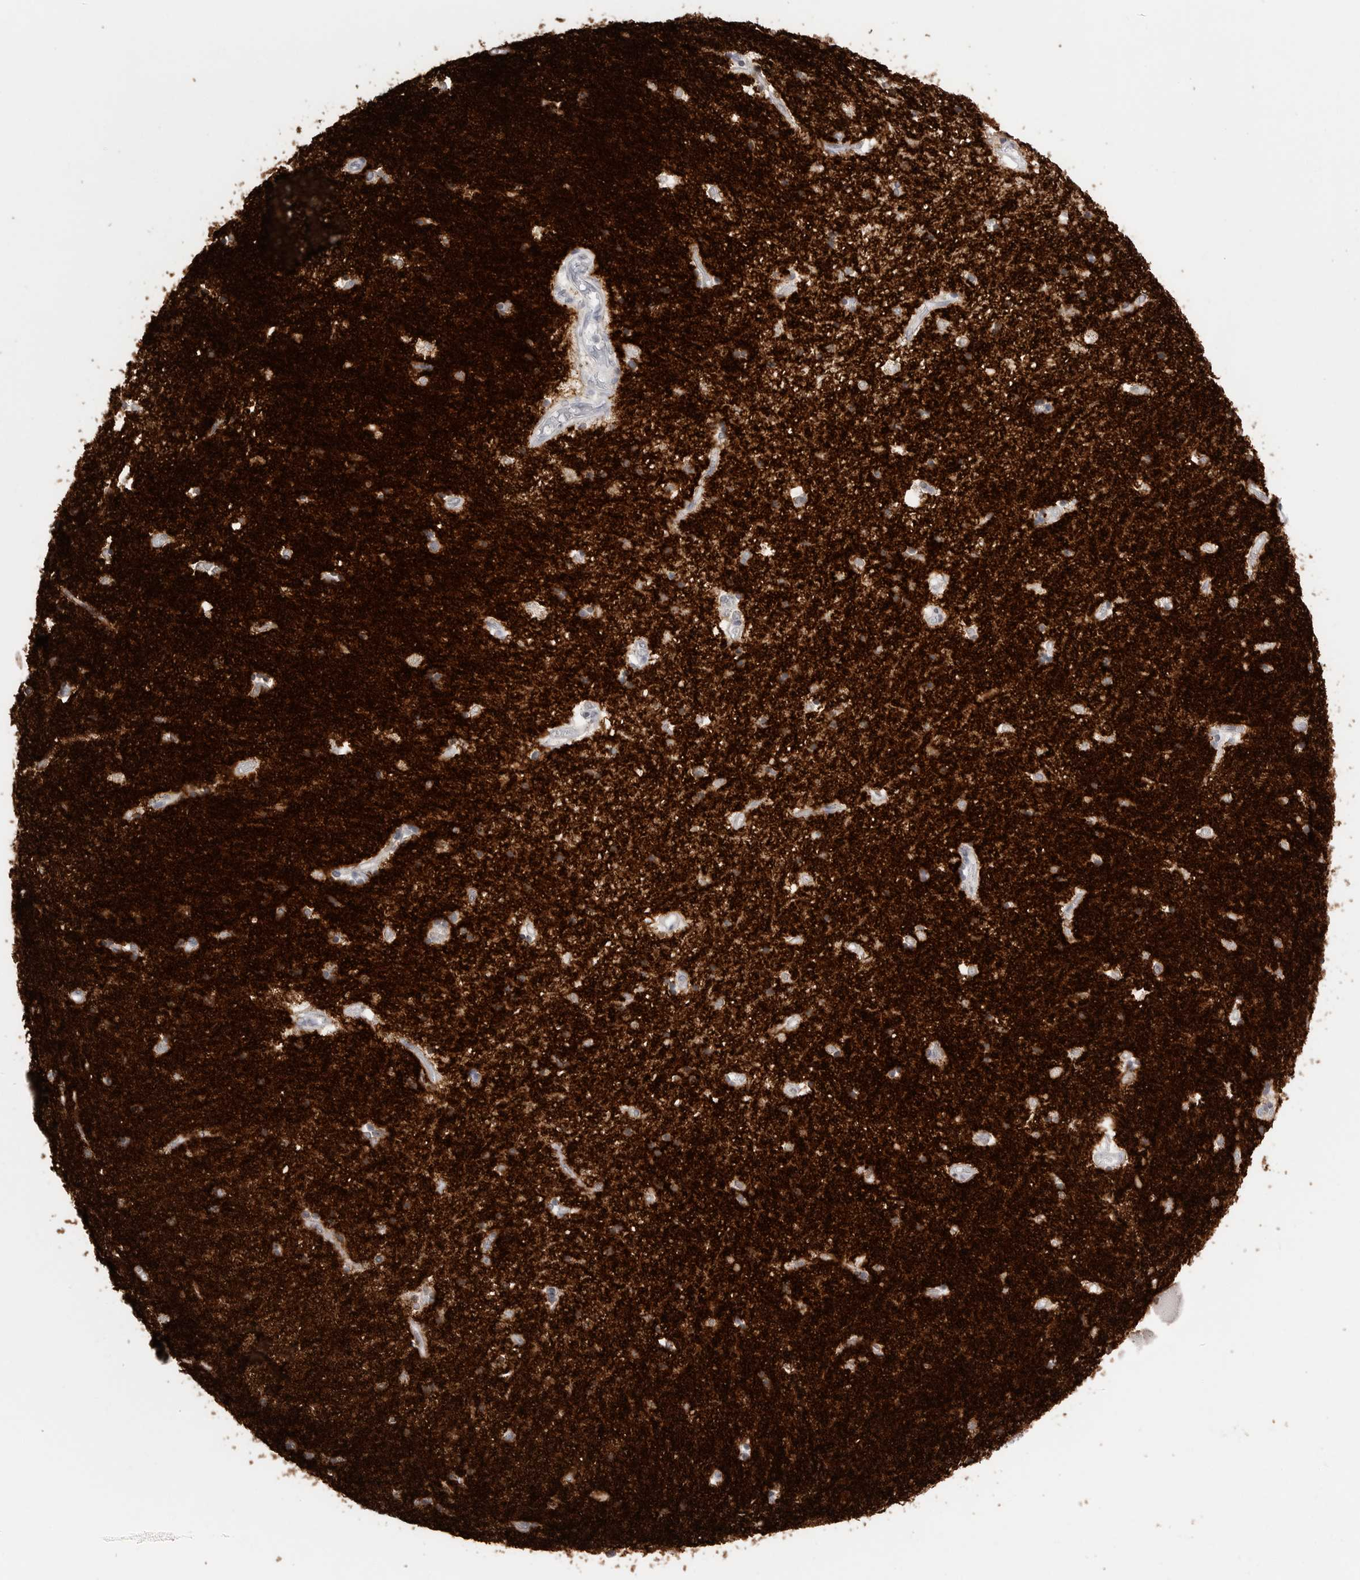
{"staining": {"intensity": "negative", "quantity": "none", "location": "none"}, "tissue": "hippocampus", "cell_type": "Glial cells", "image_type": "normal", "snomed": [{"axis": "morphology", "description": "Normal tissue, NOS"}, {"axis": "topography", "description": "Hippocampus"}], "caption": "Hippocampus stained for a protein using IHC reveals no staining glial cells.", "gene": "ICAM5", "patient": {"sex": "male", "age": 45}}